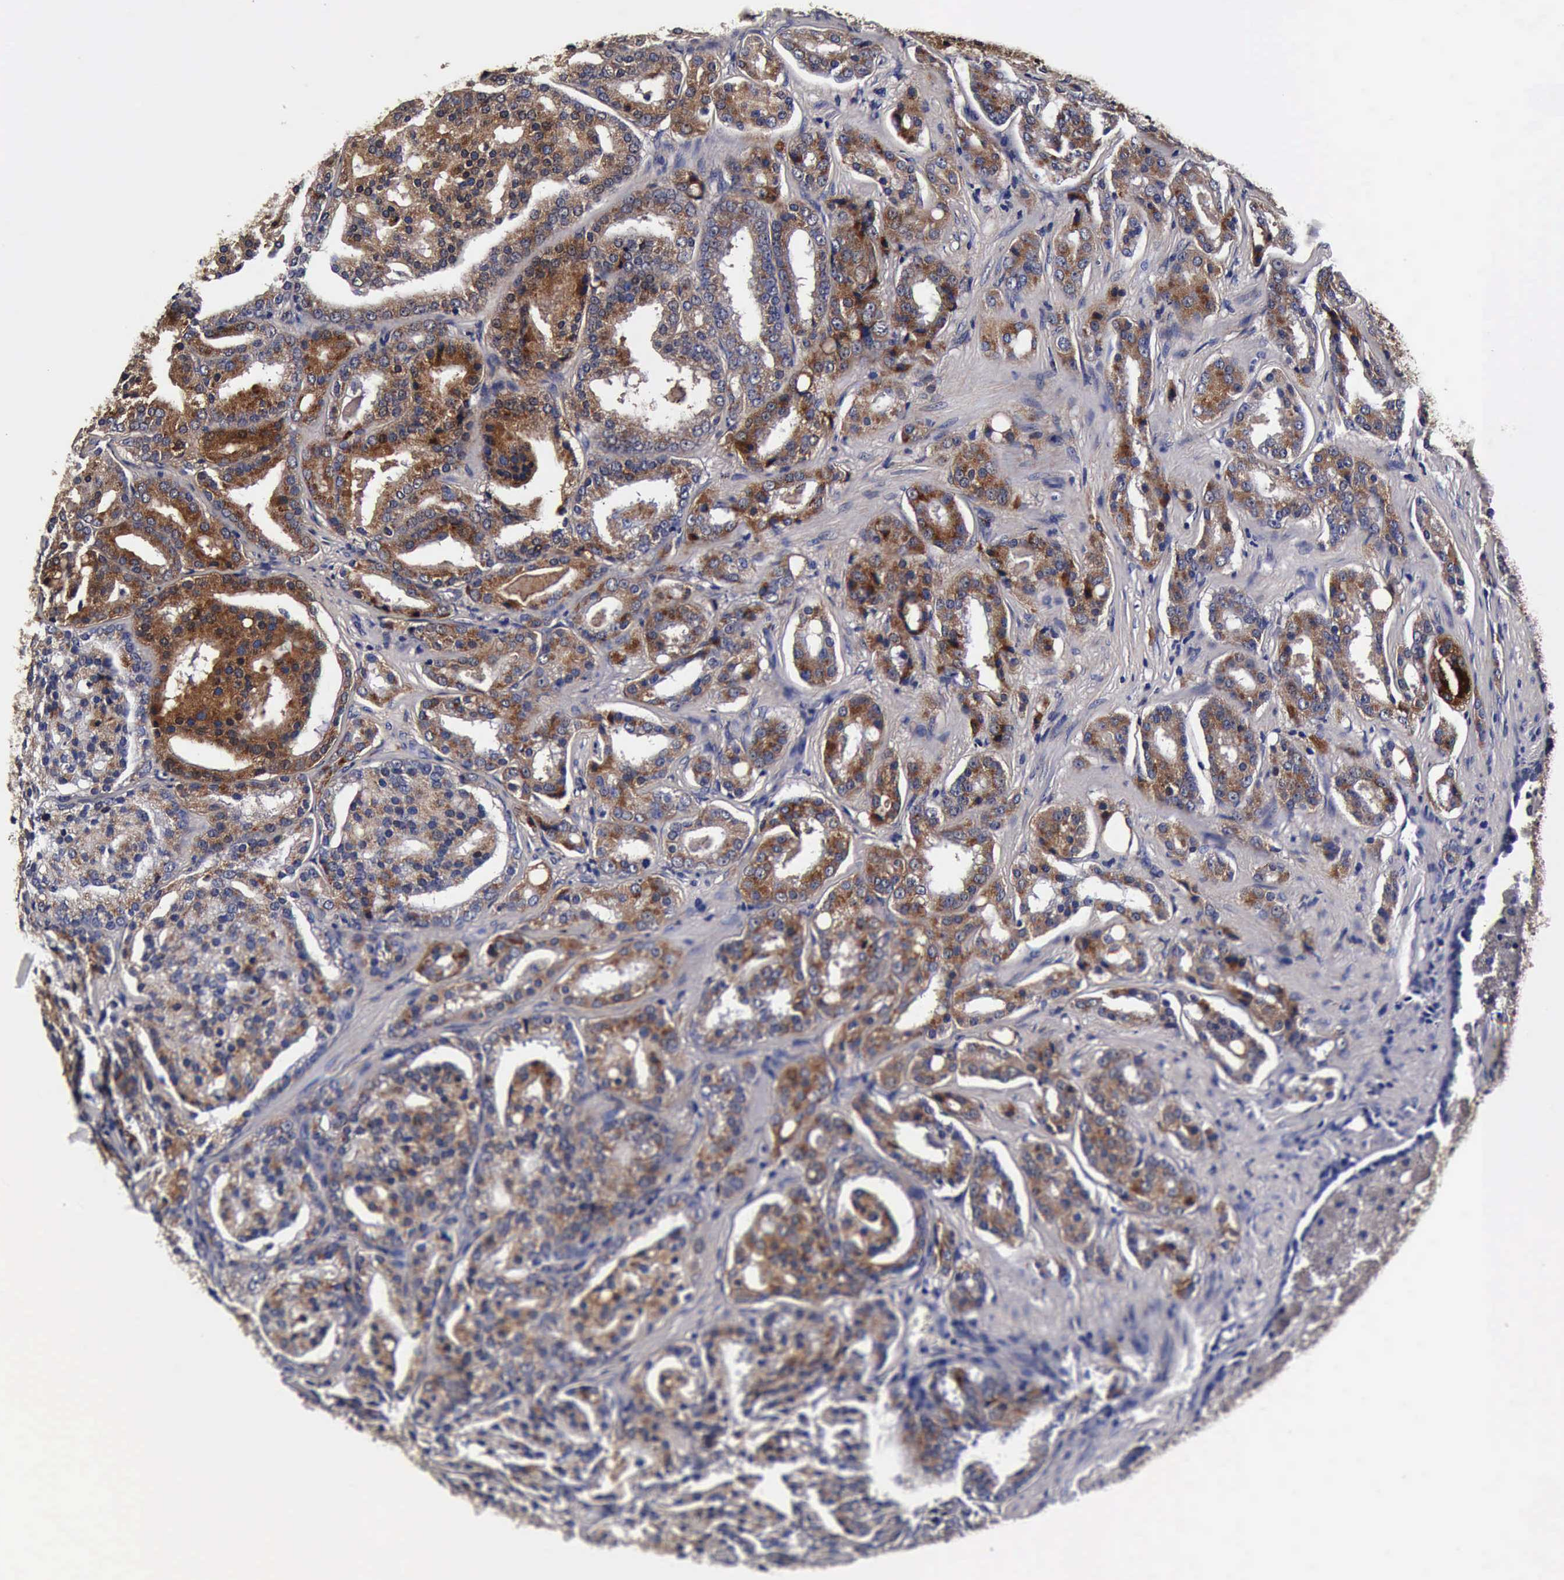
{"staining": {"intensity": "strong", "quantity": "25%-75%", "location": "cytoplasmic/membranous"}, "tissue": "prostate cancer", "cell_type": "Tumor cells", "image_type": "cancer", "snomed": [{"axis": "morphology", "description": "Adenocarcinoma, High grade"}, {"axis": "topography", "description": "Prostate"}], "caption": "Prostate high-grade adenocarcinoma was stained to show a protein in brown. There is high levels of strong cytoplasmic/membranous positivity in about 25%-75% of tumor cells.", "gene": "CST3", "patient": {"sex": "male", "age": 64}}